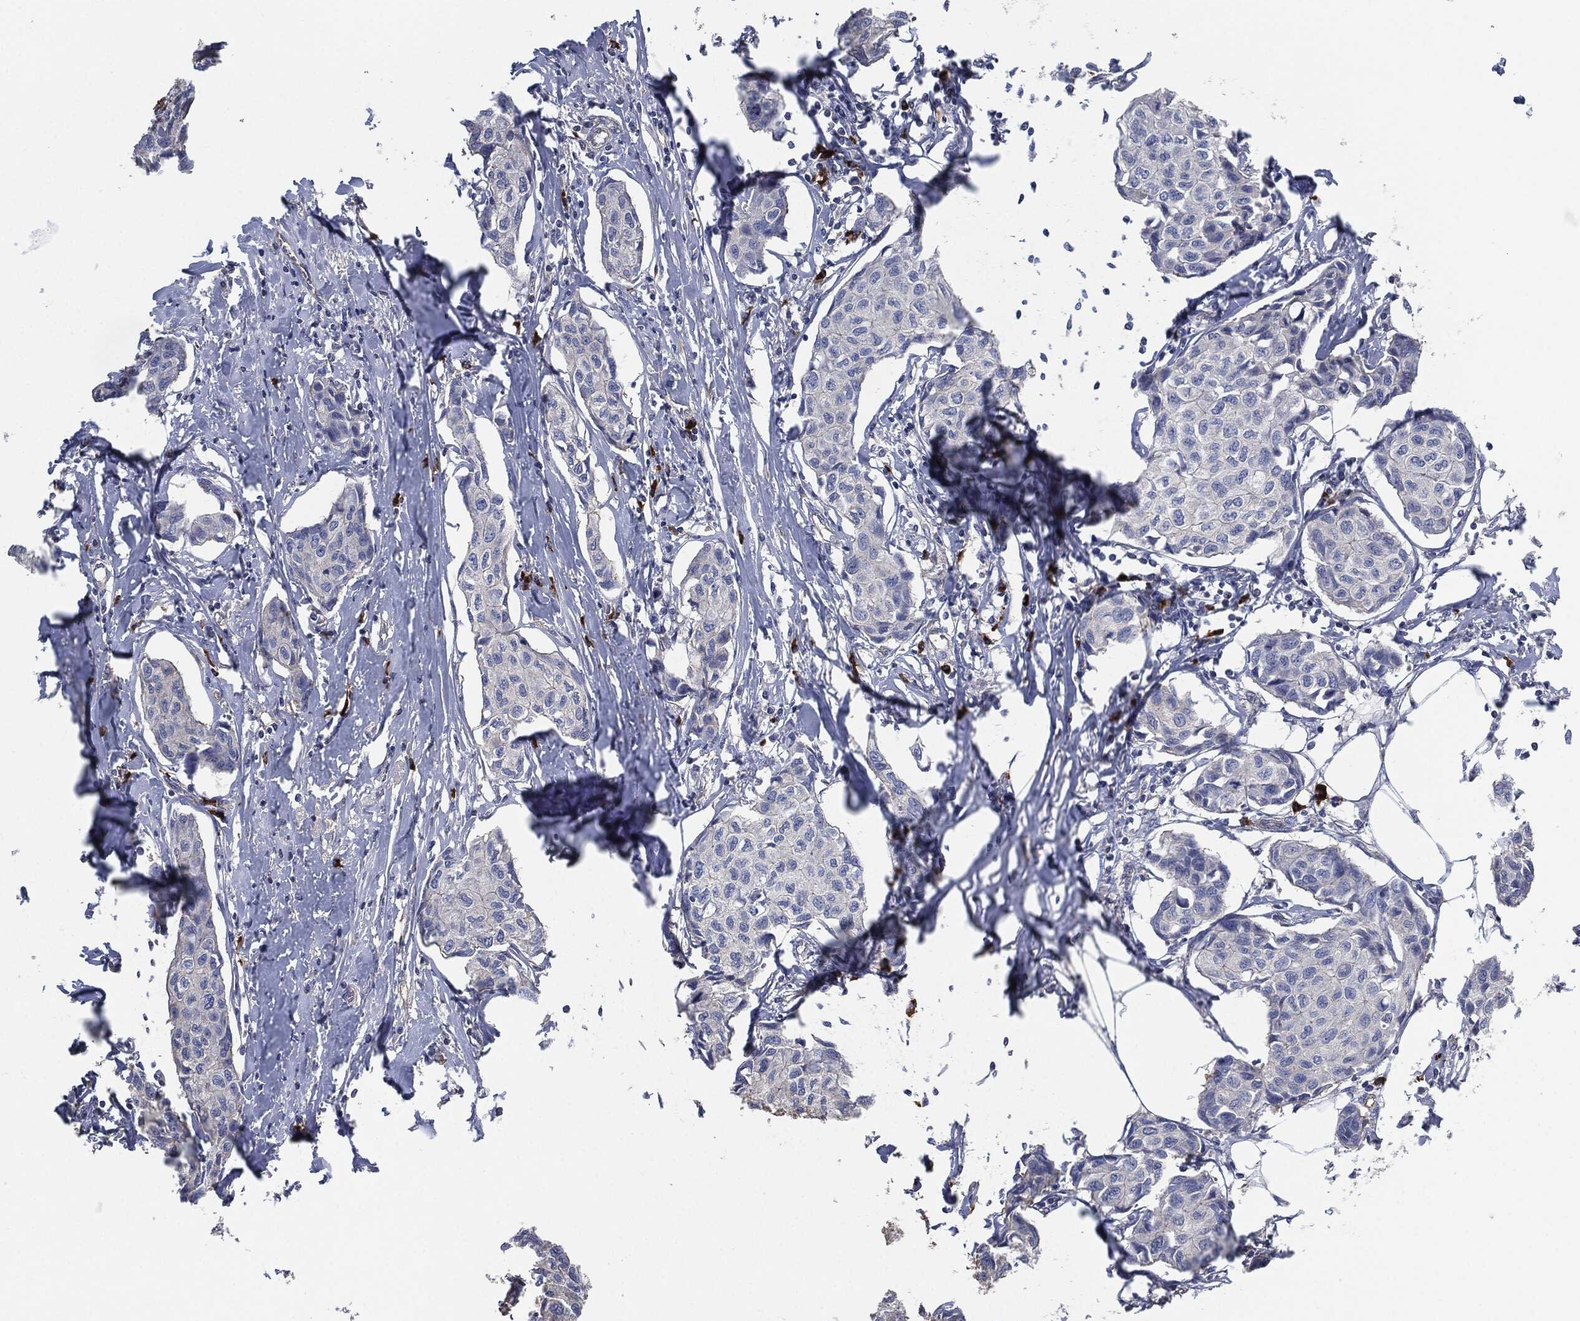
{"staining": {"intensity": "negative", "quantity": "none", "location": "none"}, "tissue": "breast cancer", "cell_type": "Tumor cells", "image_type": "cancer", "snomed": [{"axis": "morphology", "description": "Duct carcinoma"}, {"axis": "topography", "description": "Breast"}], "caption": "The image demonstrates no staining of tumor cells in breast infiltrating ductal carcinoma. The staining was performed using DAB to visualize the protein expression in brown, while the nuclei were stained in blue with hematoxylin (Magnification: 20x).", "gene": "CD27", "patient": {"sex": "female", "age": 80}}